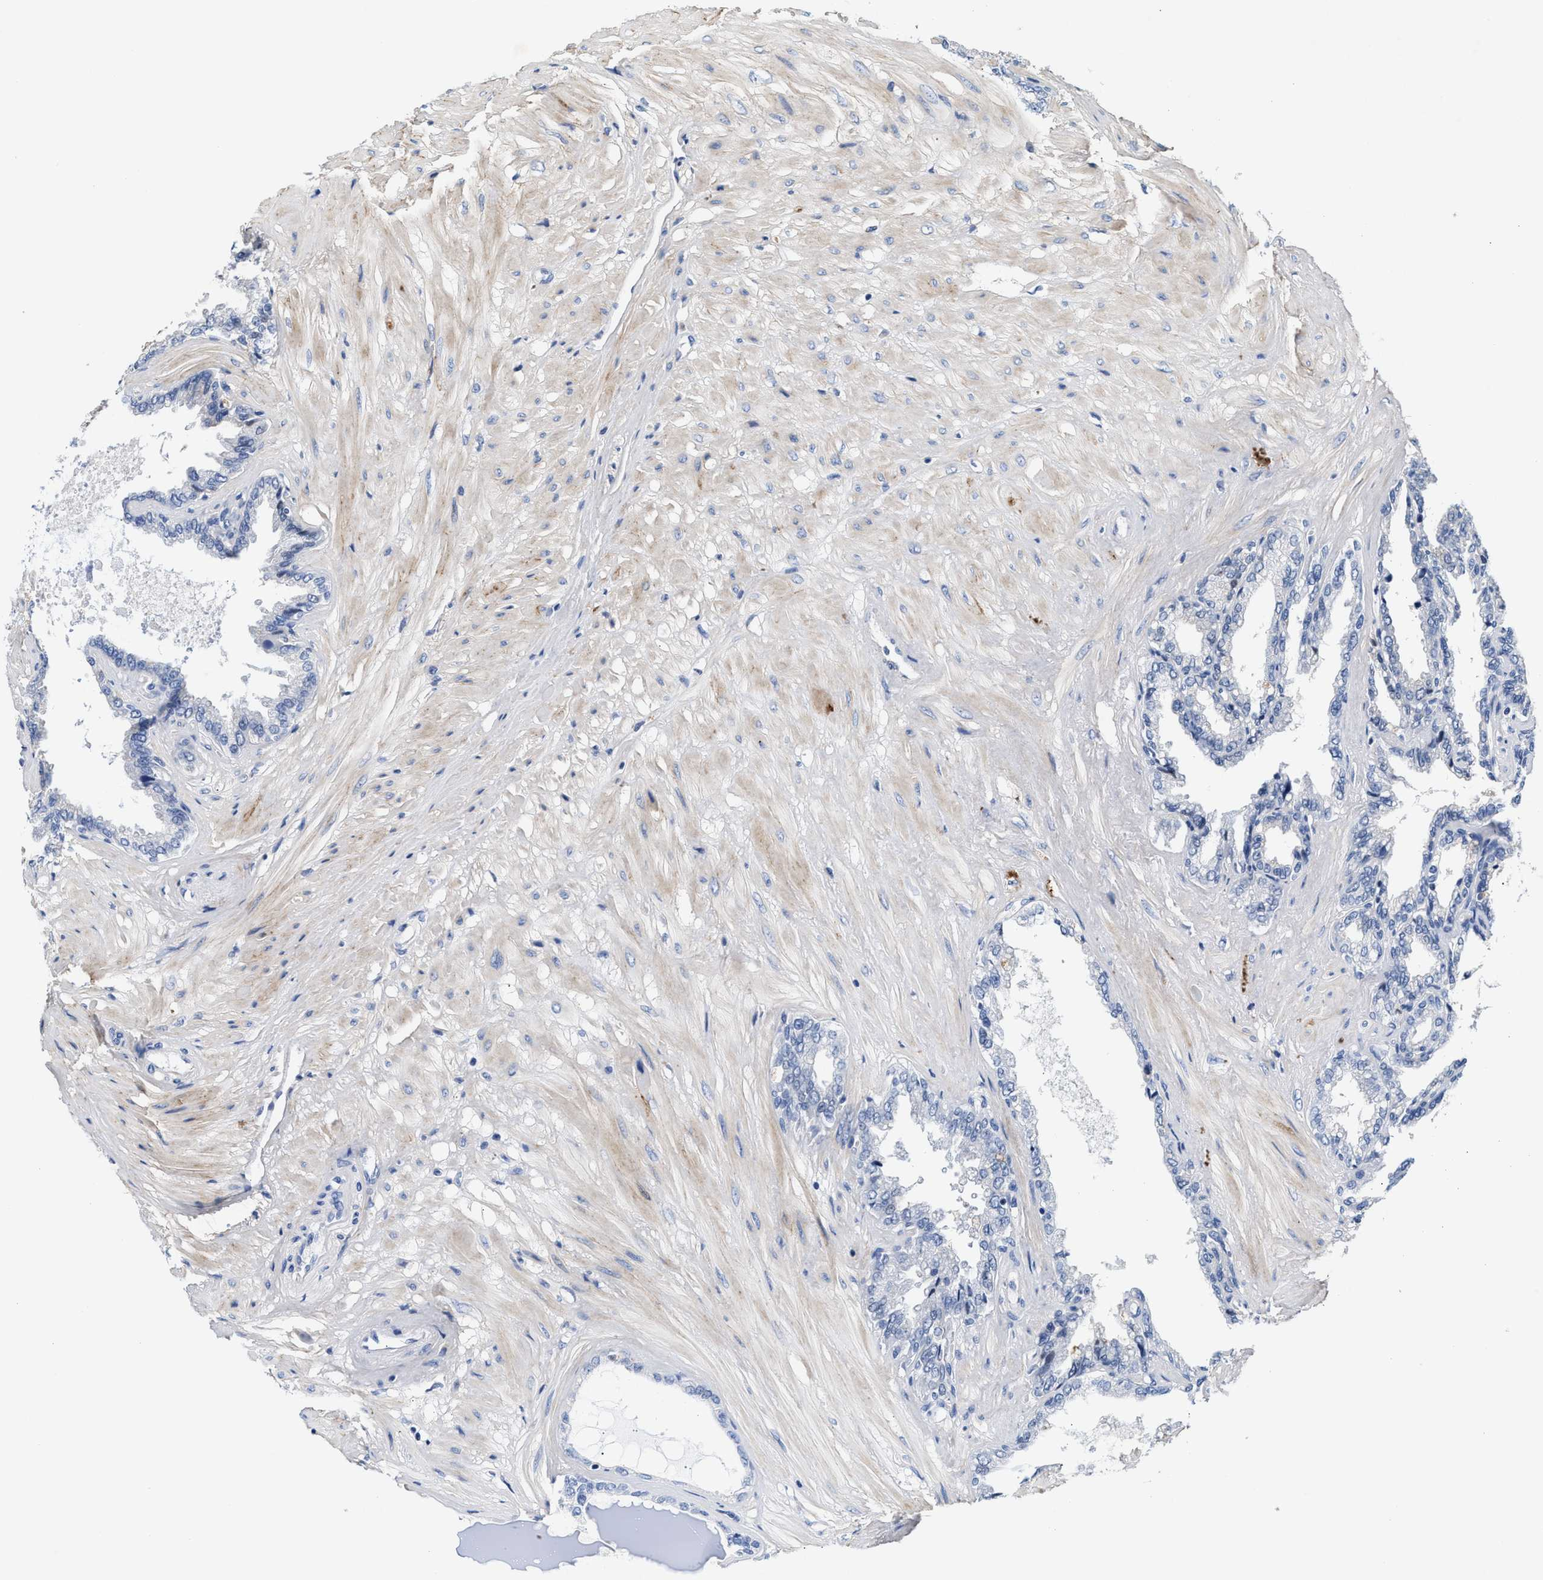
{"staining": {"intensity": "negative", "quantity": "none", "location": "none"}, "tissue": "seminal vesicle", "cell_type": "Glandular cells", "image_type": "normal", "snomed": [{"axis": "morphology", "description": "Normal tissue, NOS"}, {"axis": "topography", "description": "Seminal veicle"}], "caption": "An immunohistochemistry photomicrograph of normal seminal vesicle is shown. There is no staining in glandular cells of seminal vesicle. (IHC, brightfield microscopy, high magnification).", "gene": "ACTL7B", "patient": {"sex": "male", "age": 46}}